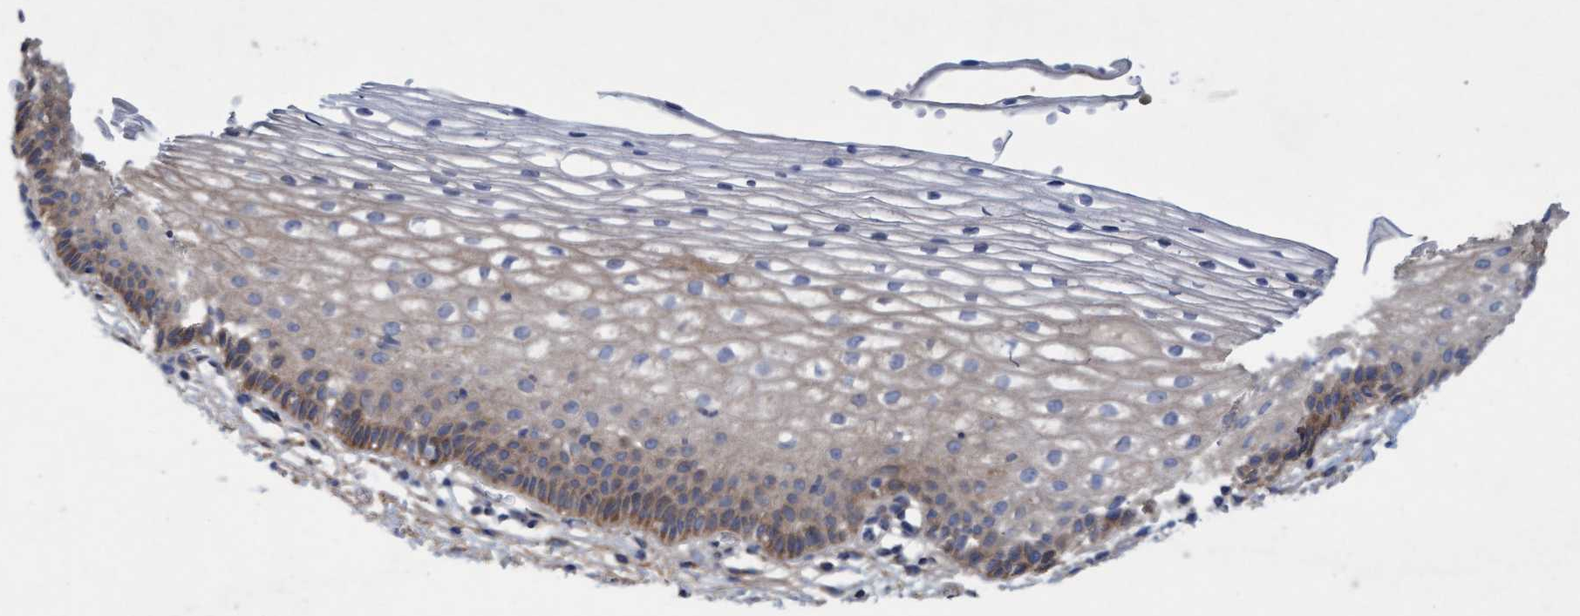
{"staining": {"intensity": "weak", "quantity": "25%-75%", "location": "cytoplasmic/membranous"}, "tissue": "cervix", "cell_type": "Glandular cells", "image_type": "normal", "snomed": [{"axis": "morphology", "description": "Normal tissue, NOS"}, {"axis": "topography", "description": "Cervix"}], "caption": "Approximately 25%-75% of glandular cells in normal cervix show weak cytoplasmic/membranous protein positivity as visualized by brown immunohistochemical staining.", "gene": "DDHD2", "patient": {"sex": "female", "age": 72}}